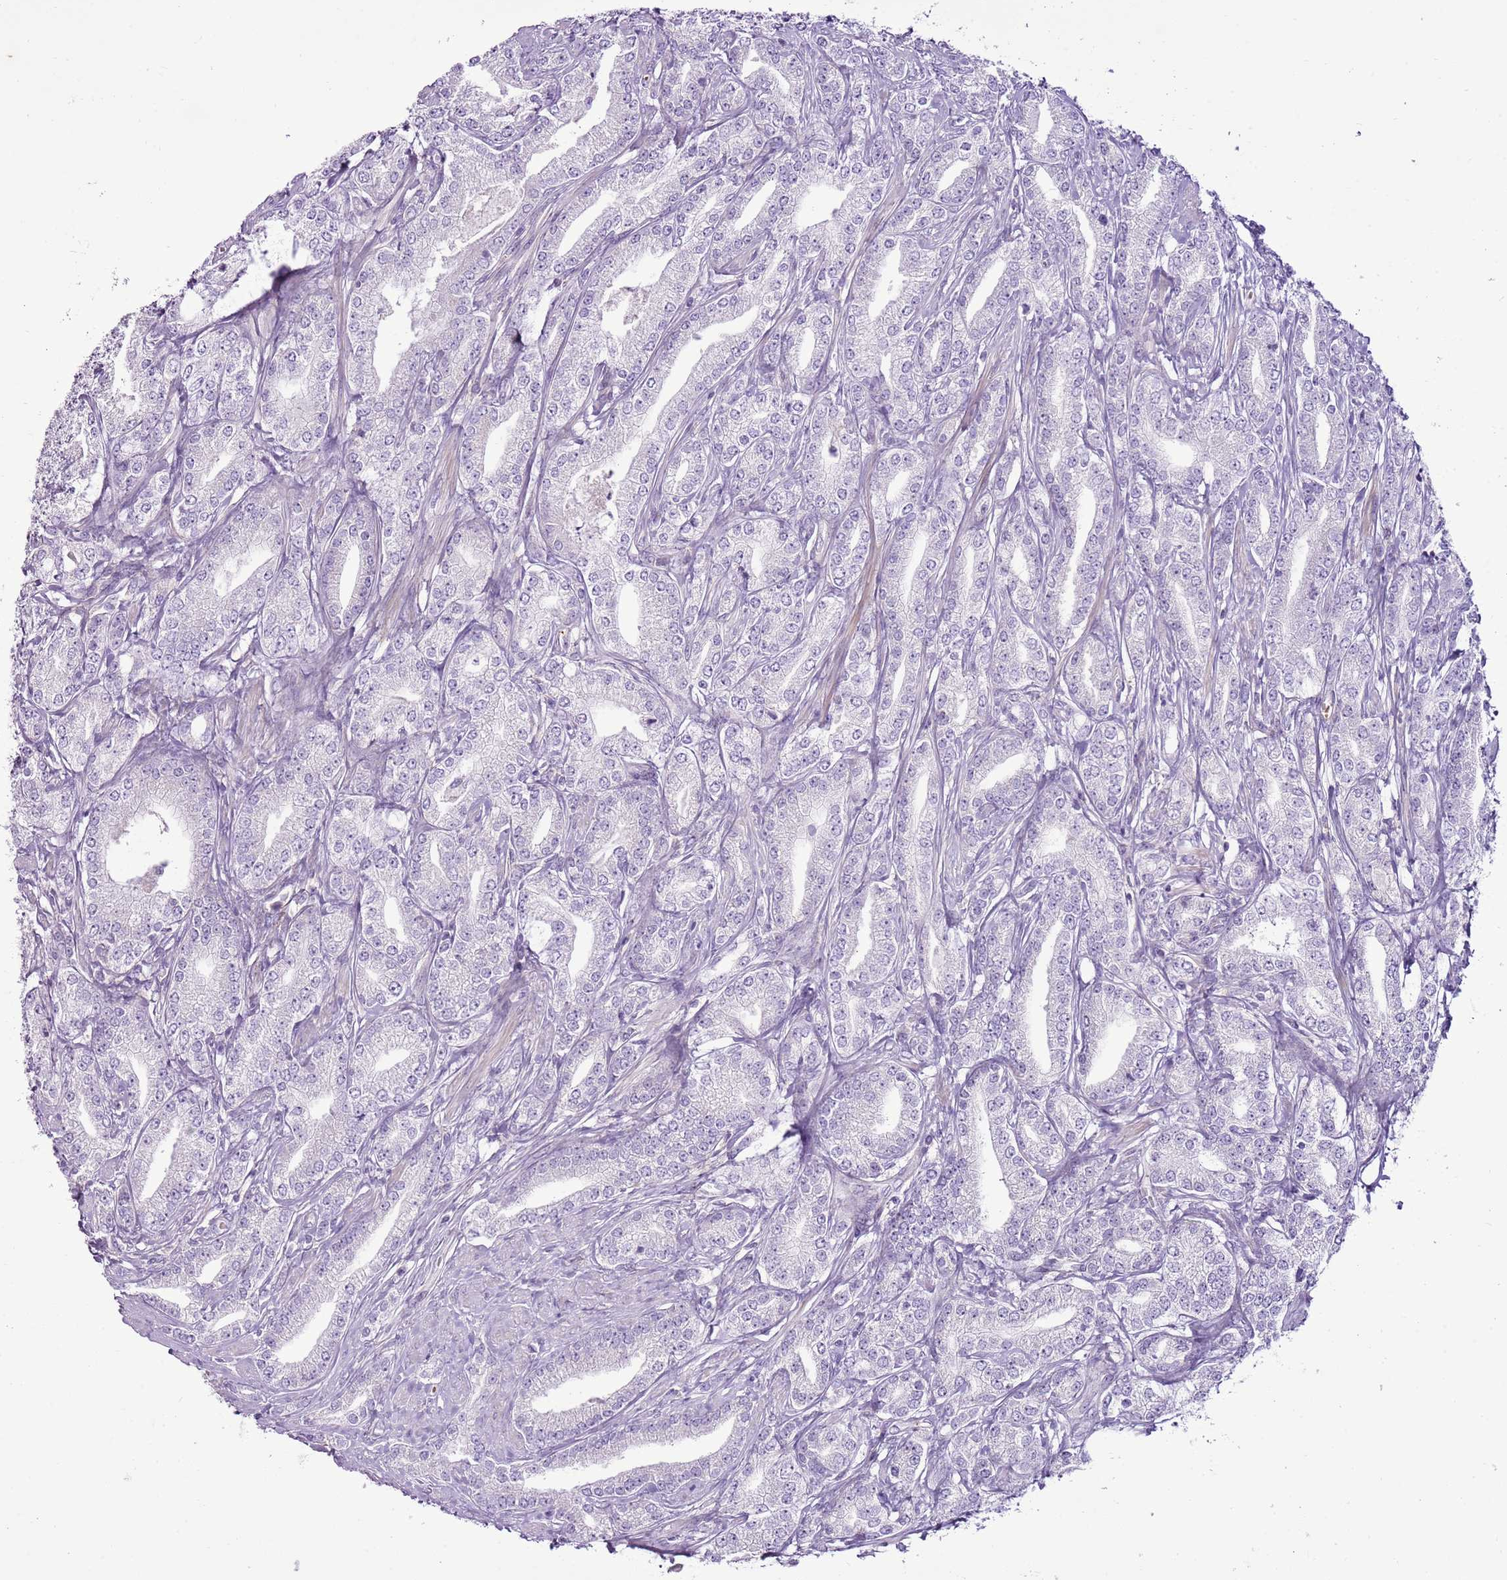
{"staining": {"intensity": "negative", "quantity": "none", "location": "none"}, "tissue": "prostate cancer", "cell_type": "Tumor cells", "image_type": "cancer", "snomed": [{"axis": "morphology", "description": "Adenocarcinoma, High grade"}, {"axis": "topography", "description": "Prostate"}], "caption": "Tumor cells show no significant protein positivity in prostate cancer. Nuclei are stained in blue.", "gene": "CHAC2", "patient": {"sex": "male", "age": 66}}